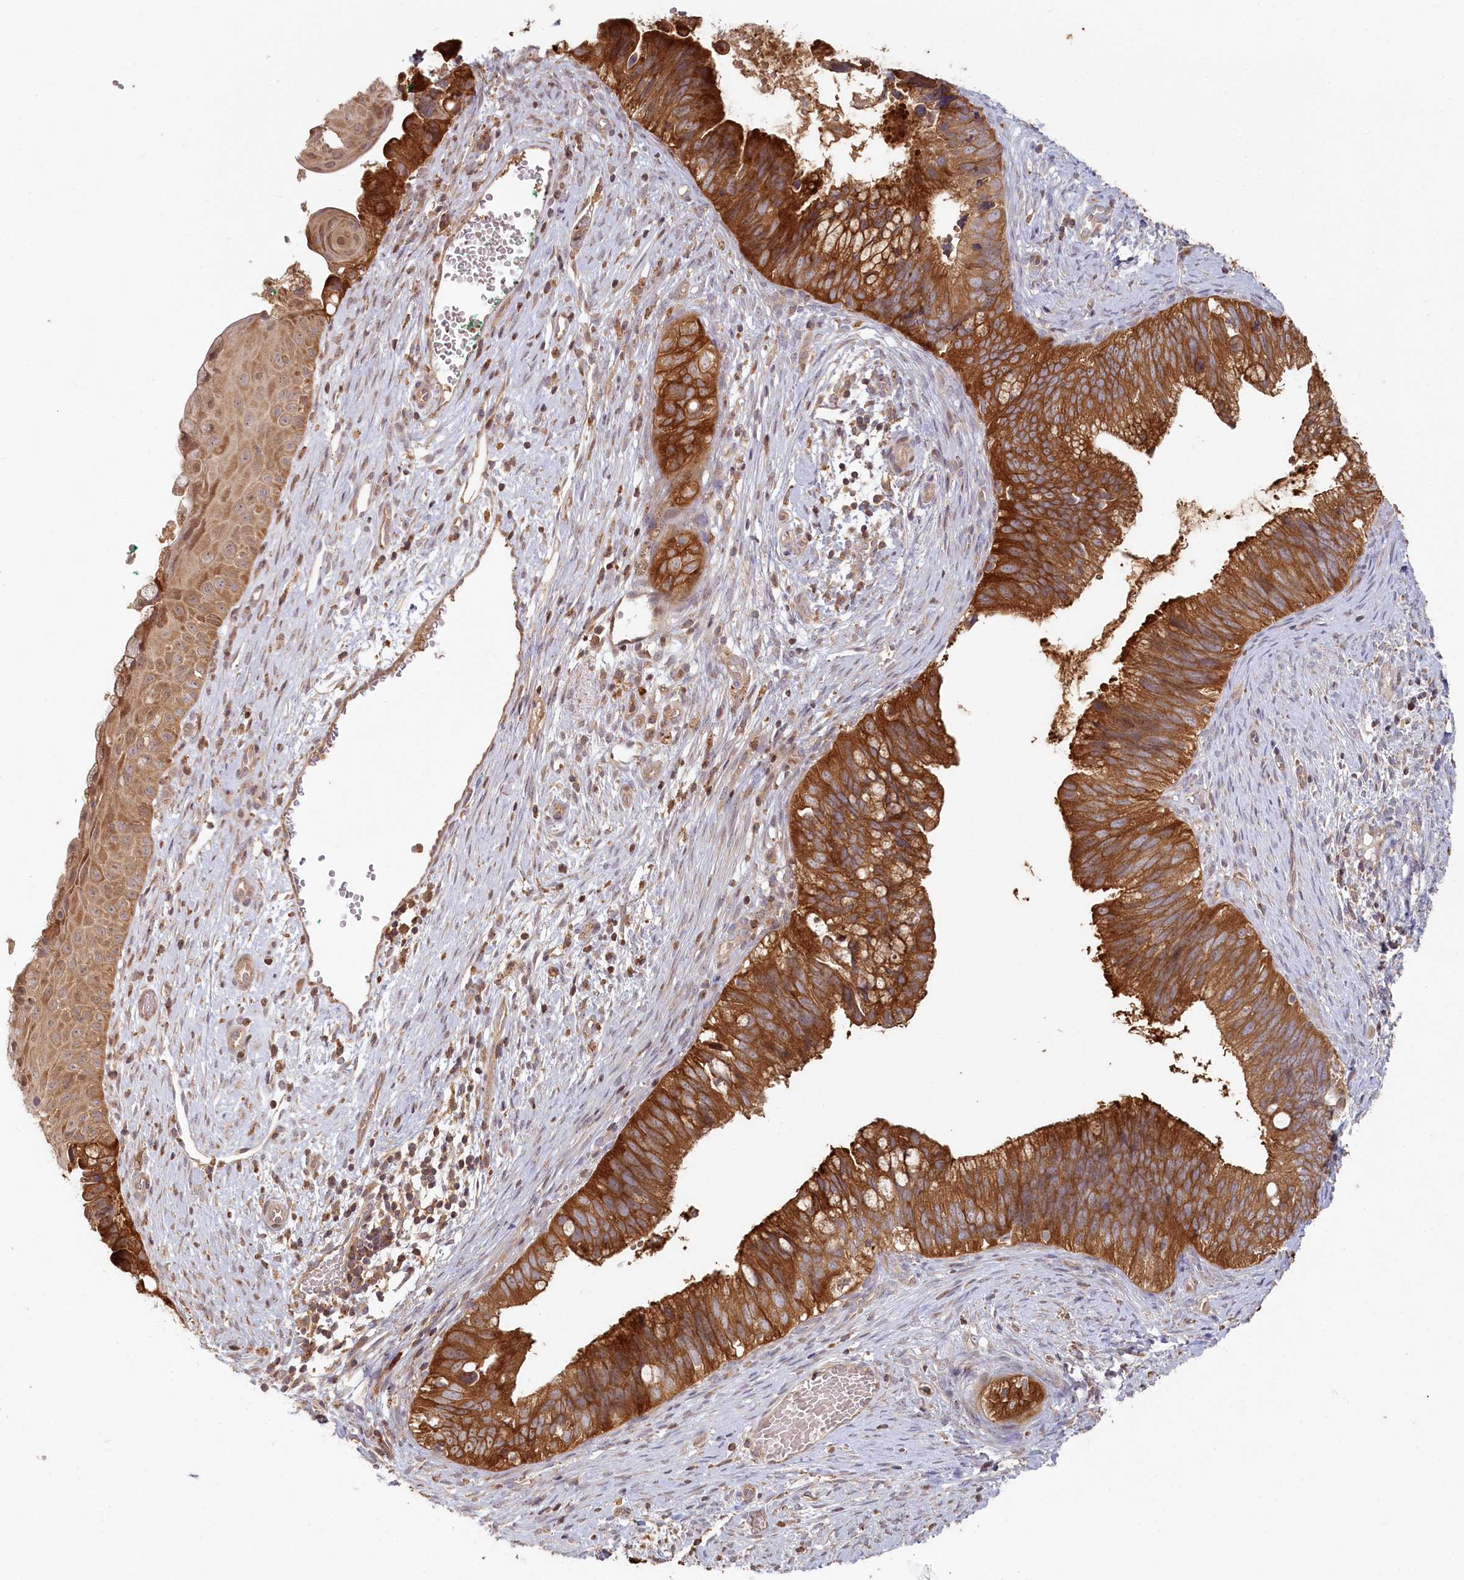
{"staining": {"intensity": "strong", "quantity": ">75%", "location": "cytoplasmic/membranous"}, "tissue": "cervical cancer", "cell_type": "Tumor cells", "image_type": "cancer", "snomed": [{"axis": "morphology", "description": "Adenocarcinoma, NOS"}, {"axis": "topography", "description": "Cervix"}], "caption": "This micrograph displays immunohistochemistry (IHC) staining of human cervical cancer, with high strong cytoplasmic/membranous expression in approximately >75% of tumor cells.", "gene": "HAL", "patient": {"sex": "female", "age": 42}}